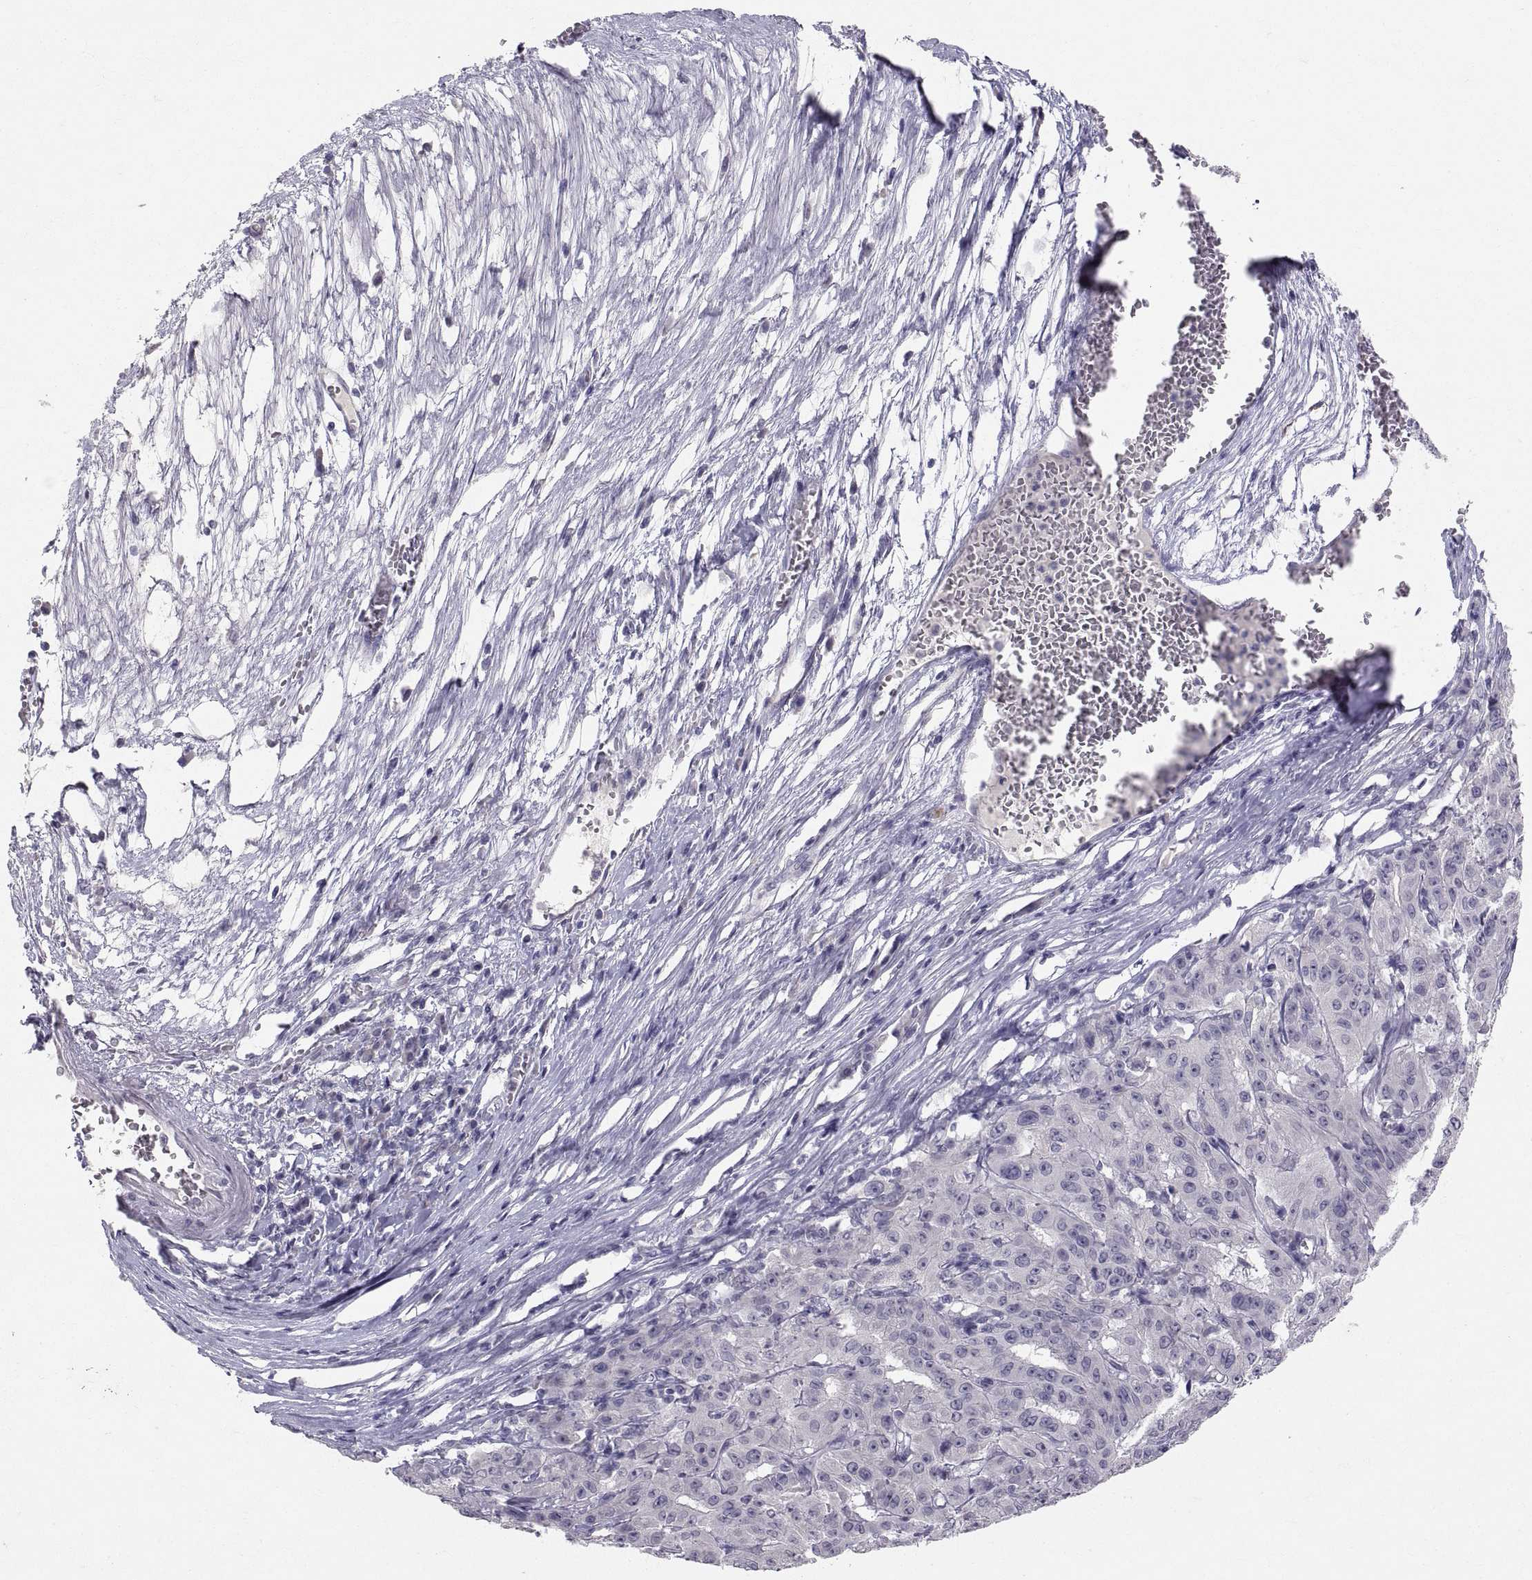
{"staining": {"intensity": "negative", "quantity": "none", "location": "none"}, "tissue": "pancreatic cancer", "cell_type": "Tumor cells", "image_type": "cancer", "snomed": [{"axis": "morphology", "description": "Adenocarcinoma, NOS"}, {"axis": "topography", "description": "Pancreas"}], "caption": "DAB (3,3'-diaminobenzidine) immunohistochemical staining of human pancreatic adenocarcinoma demonstrates no significant positivity in tumor cells. The staining is performed using DAB brown chromogen with nuclei counter-stained in using hematoxylin.", "gene": "PTN", "patient": {"sex": "male", "age": 63}}